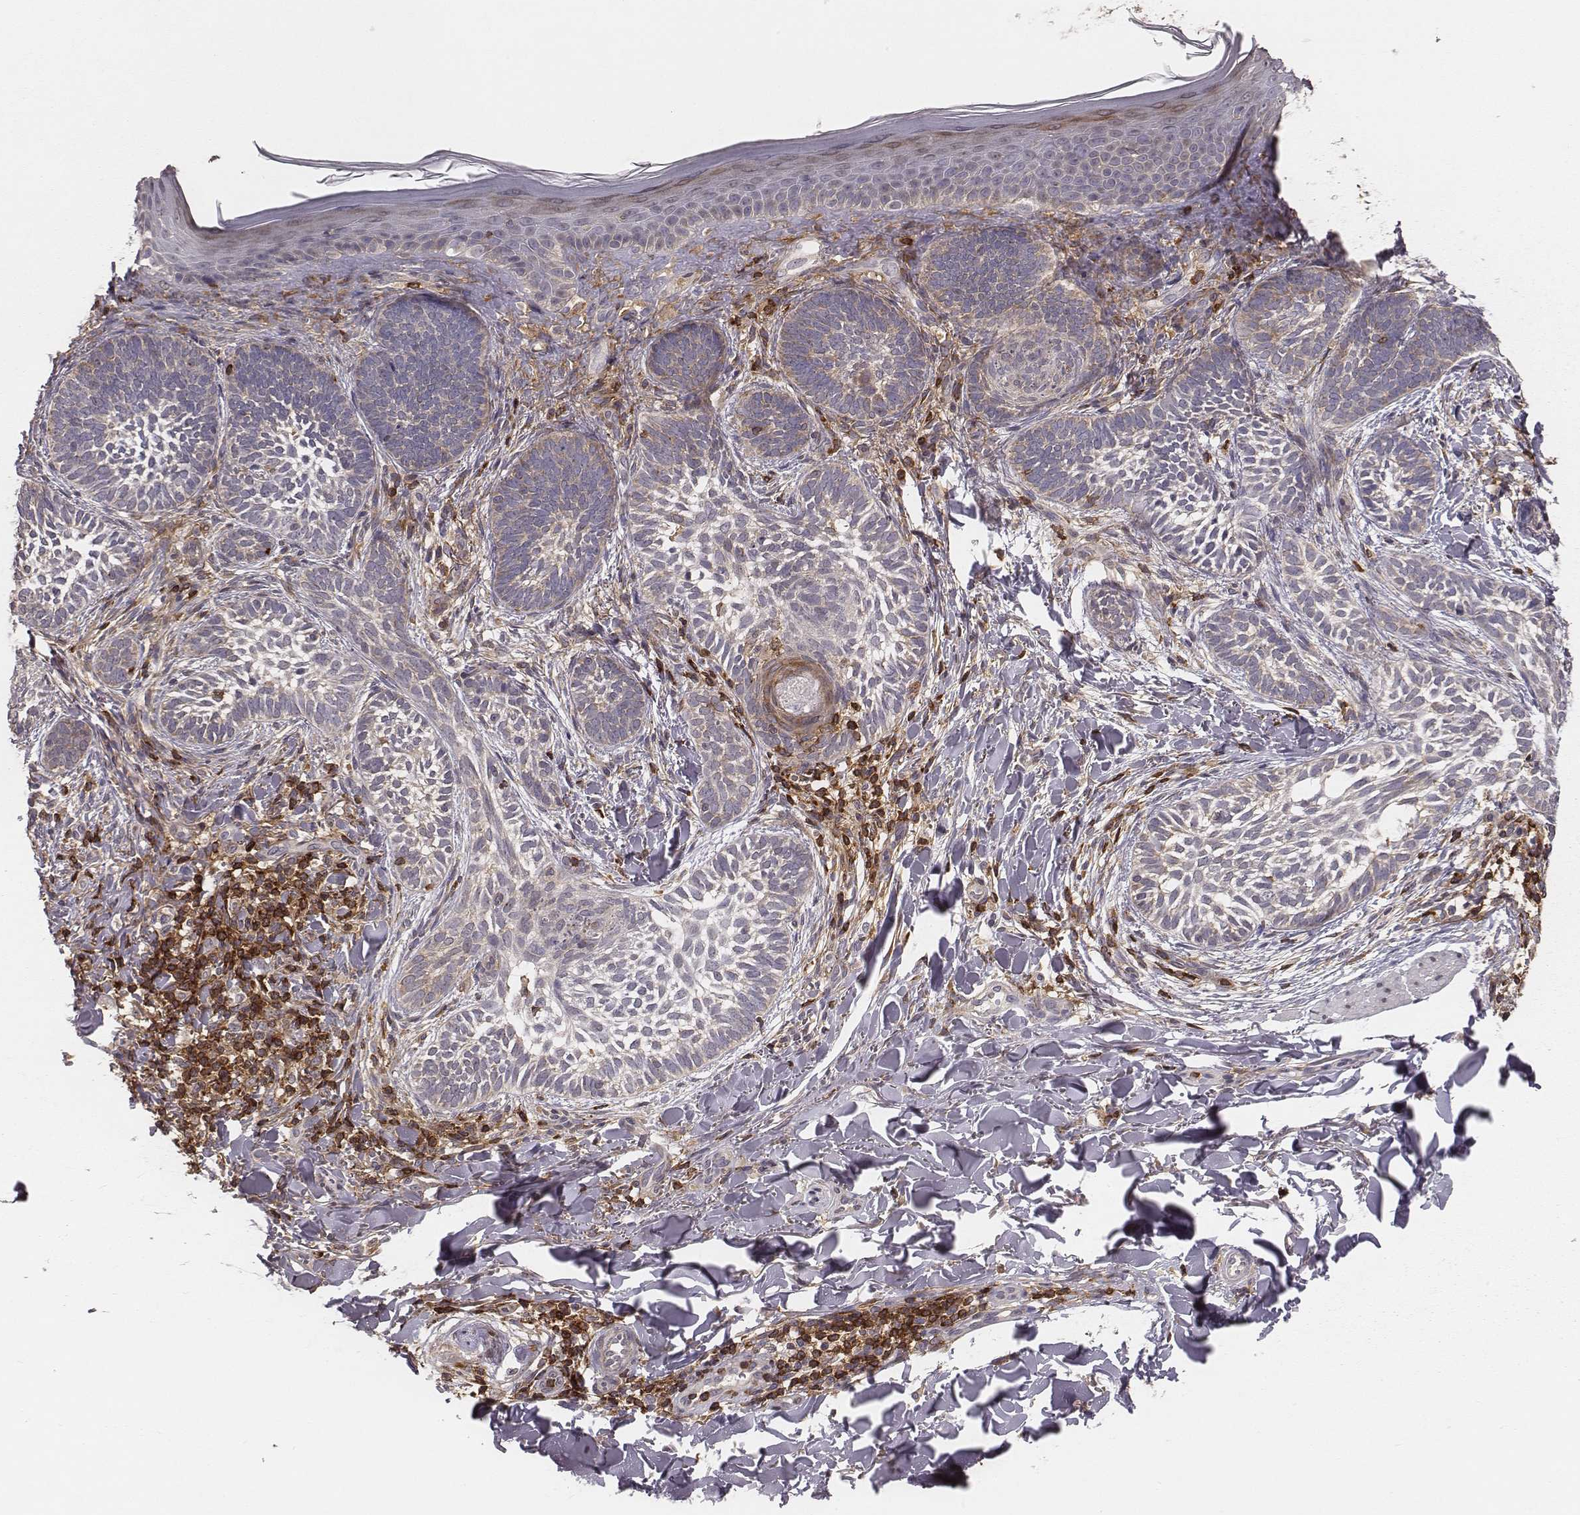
{"staining": {"intensity": "negative", "quantity": "none", "location": "none"}, "tissue": "skin cancer", "cell_type": "Tumor cells", "image_type": "cancer", "snomed": [{"axis": "morphology", "description": "Normal tissue, NOS"}, {"axis": "morphology", "description": "Basal cell carcinoma"}, {"axis": "topography", "description": "Skin"}], "caption": "Human skin cancer (basal cell carcinoma) stained for a protein using IHC demonstrates no expression in tumor cells.", "gene": "PILRA", "patient": {"sex": "male", "age": 46}}